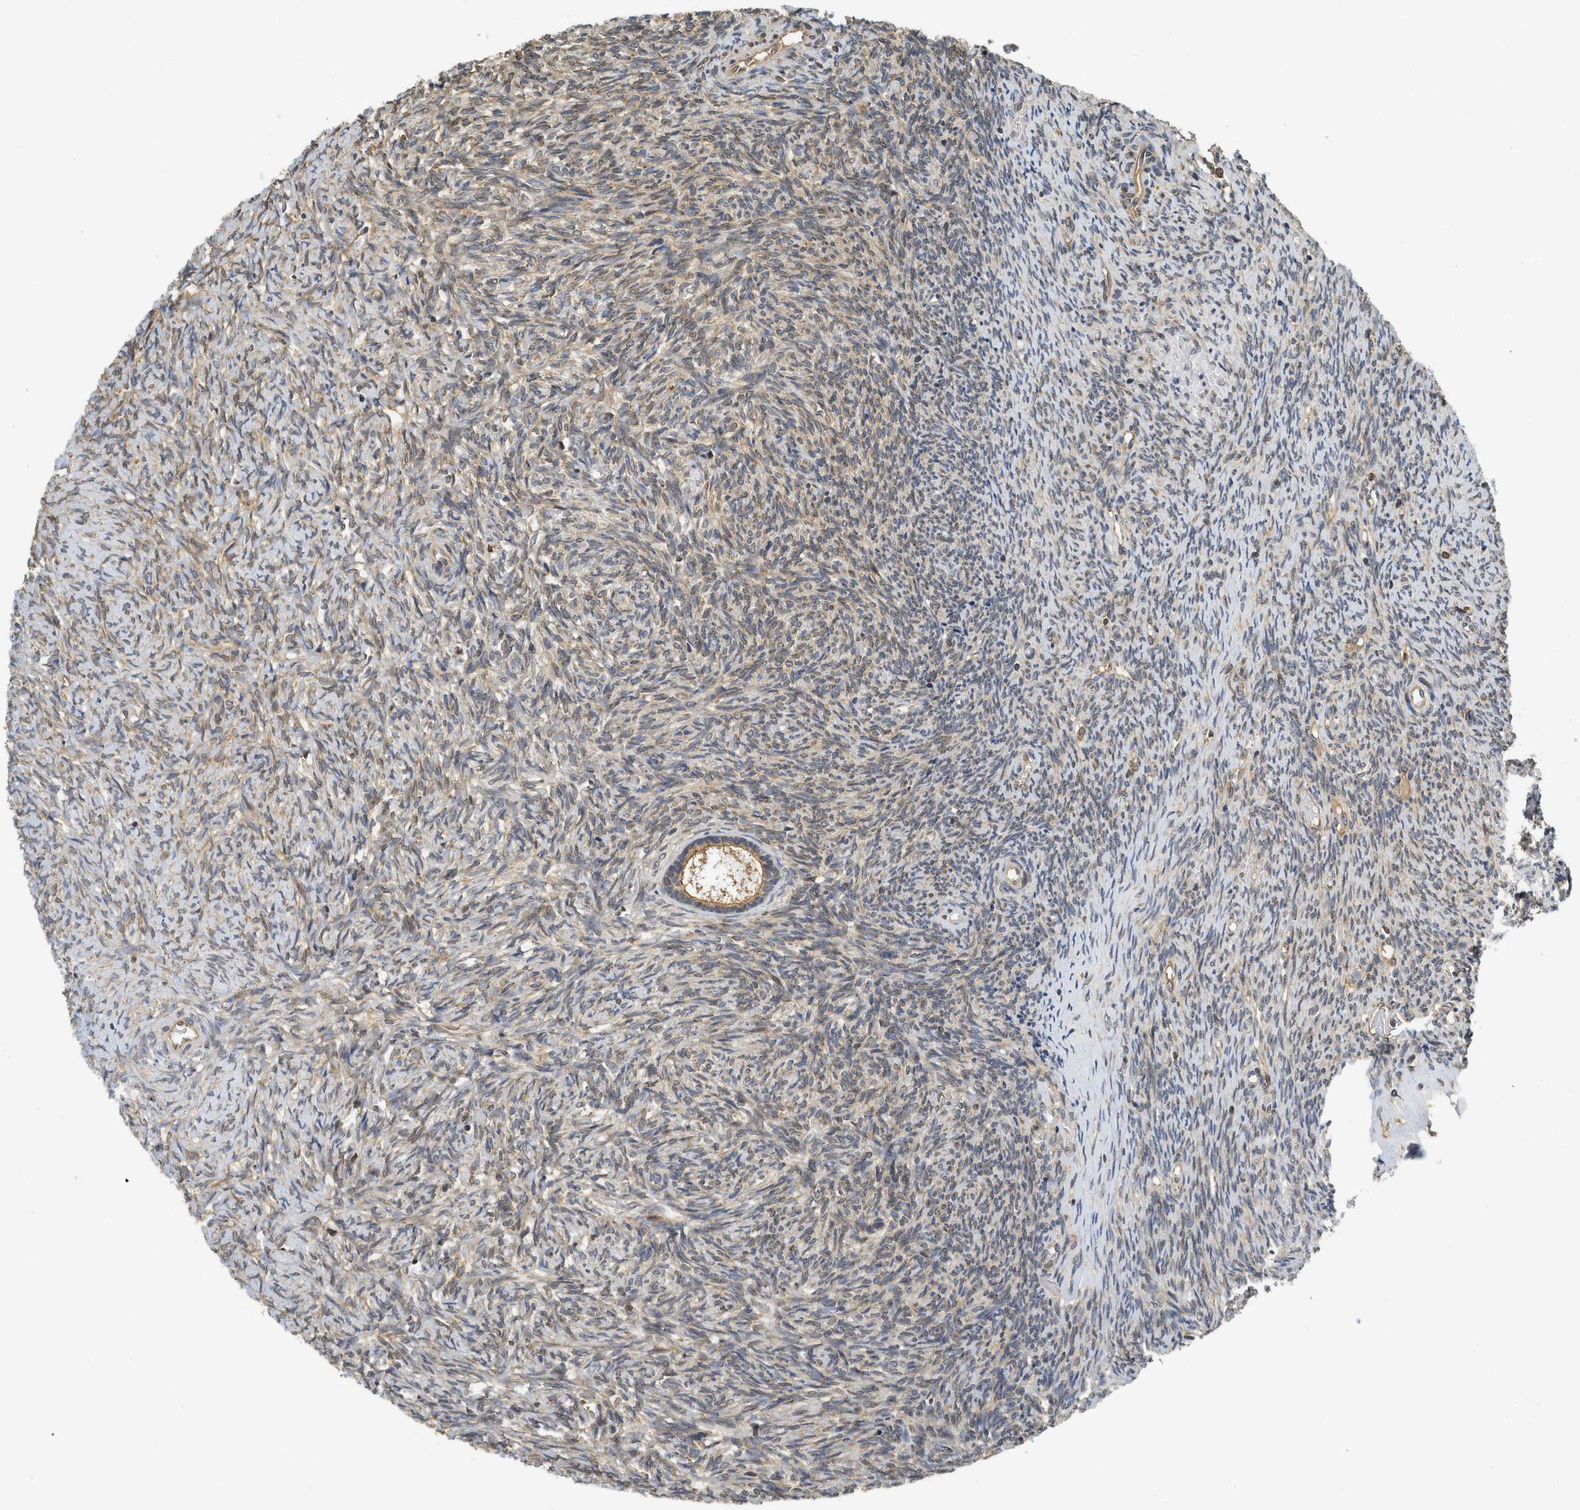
{"staining": {"intensity": "weak", "quantity": ">75%", "location": "cytoplasmic/membranous"}, "tissue": "ovary", "cell_type": "Ovarian stroma cells", "image_type": "normal", "snomed": [{"axis": "morphology", "description": "Normal tissue, NOS"}, {"axis": "topography", "description": "Ovary"}], "caption": "Ovarian stroma cells reveal low levels of weak cytoplasmic/membranous positivity in about >75% of cells in normal human ovary.", "gene": "BCAP31", "patient": {"sex": "female", "age": 41}}